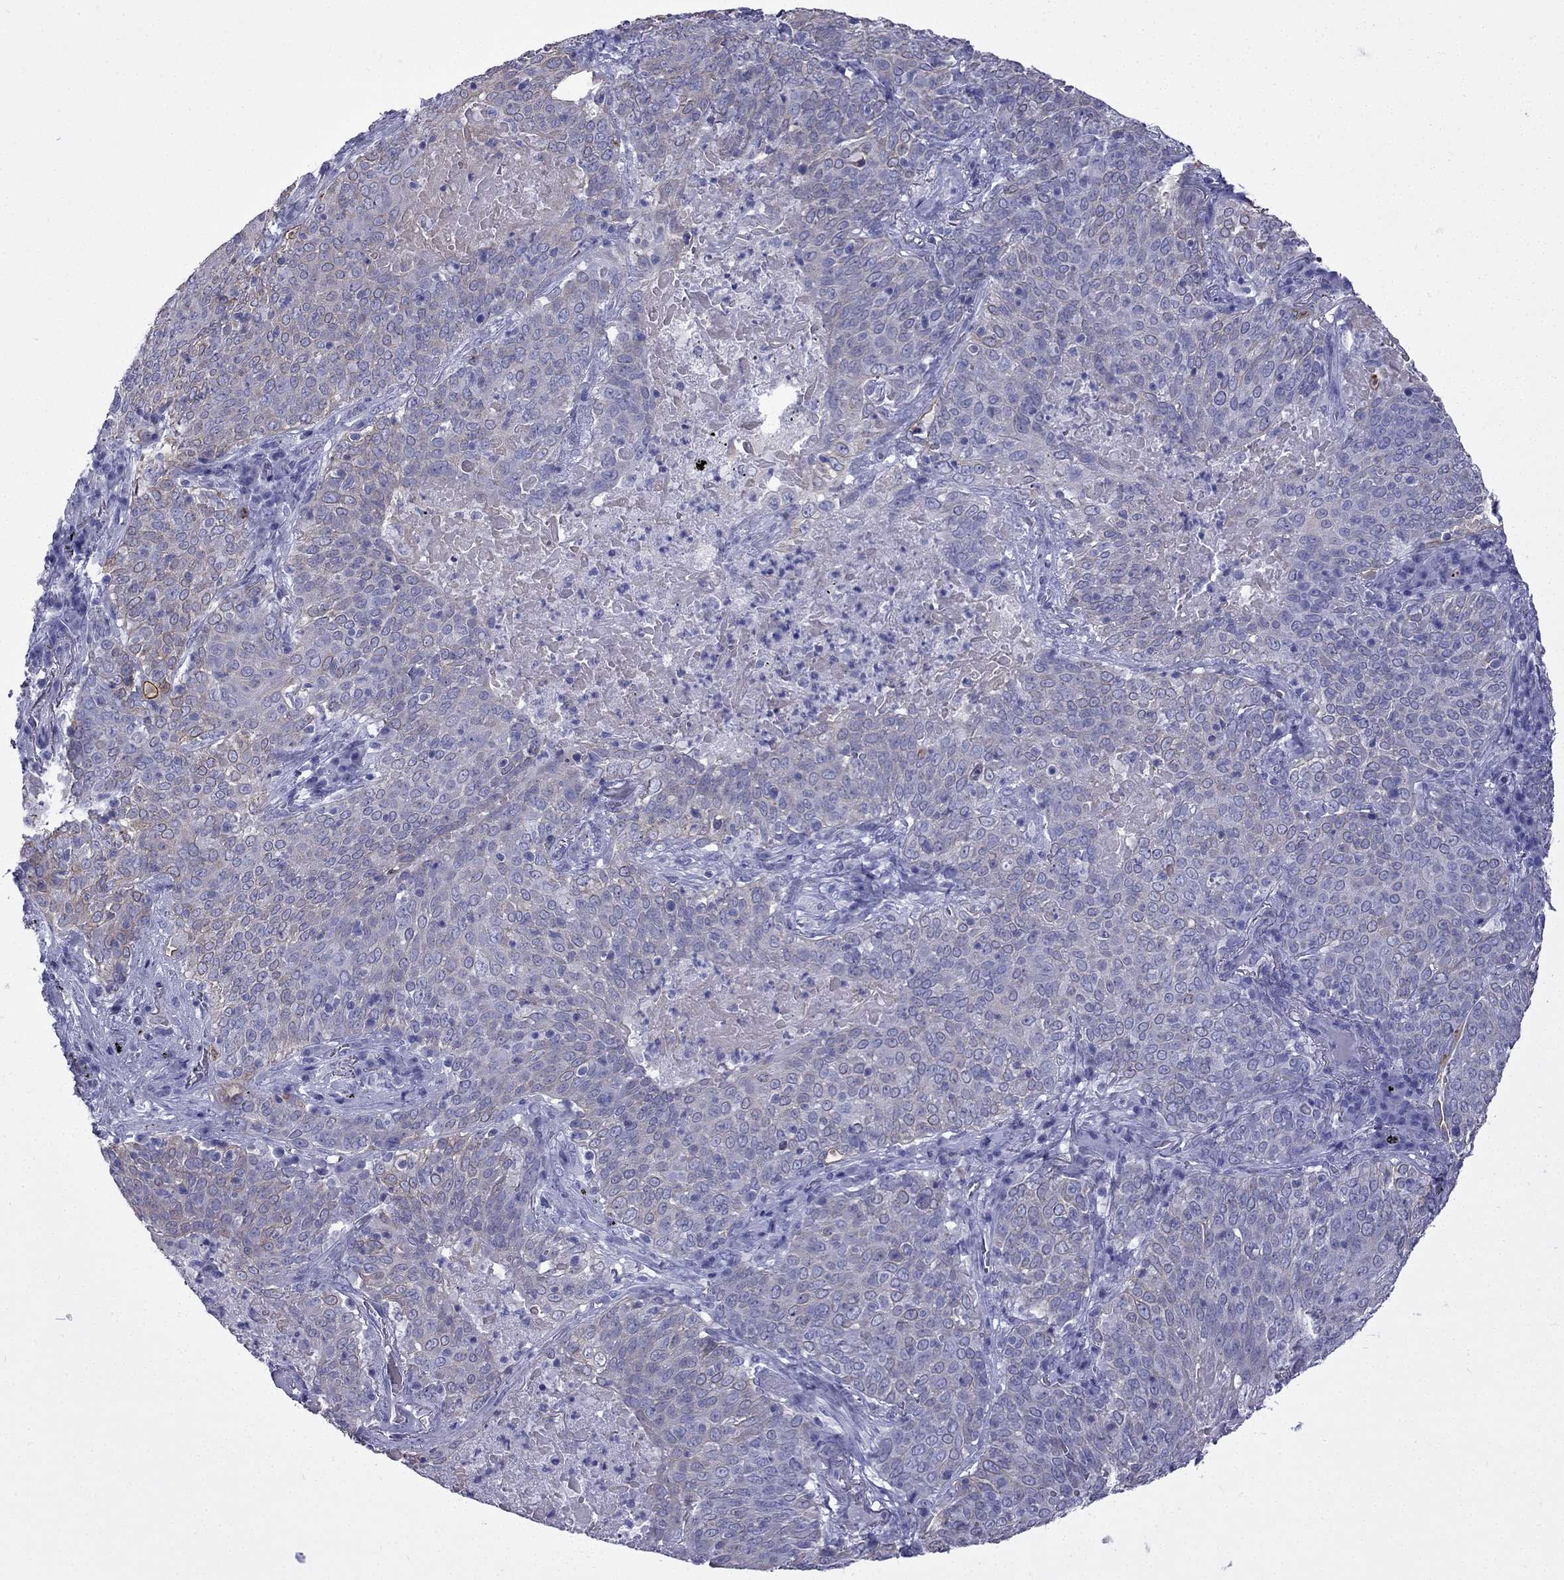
{"staining": {"intensity": "negative", "quantity": "none", "location": "none"}, "tissue": "lung cancer", "cell_type": "Tumor cells", "image_type": "cancer", "snomed": [{"axis": "morphology", "description": "Squamous cell carcinoma, NOS"}, {"axis": "topography", "description": "Lung"}], "caption": "This is an immunohistochemistry image of human lung cancer. There is no positivity in tumor cells.", "gene": "GJA8", "patient": {"sex": "male", "age": 82}}